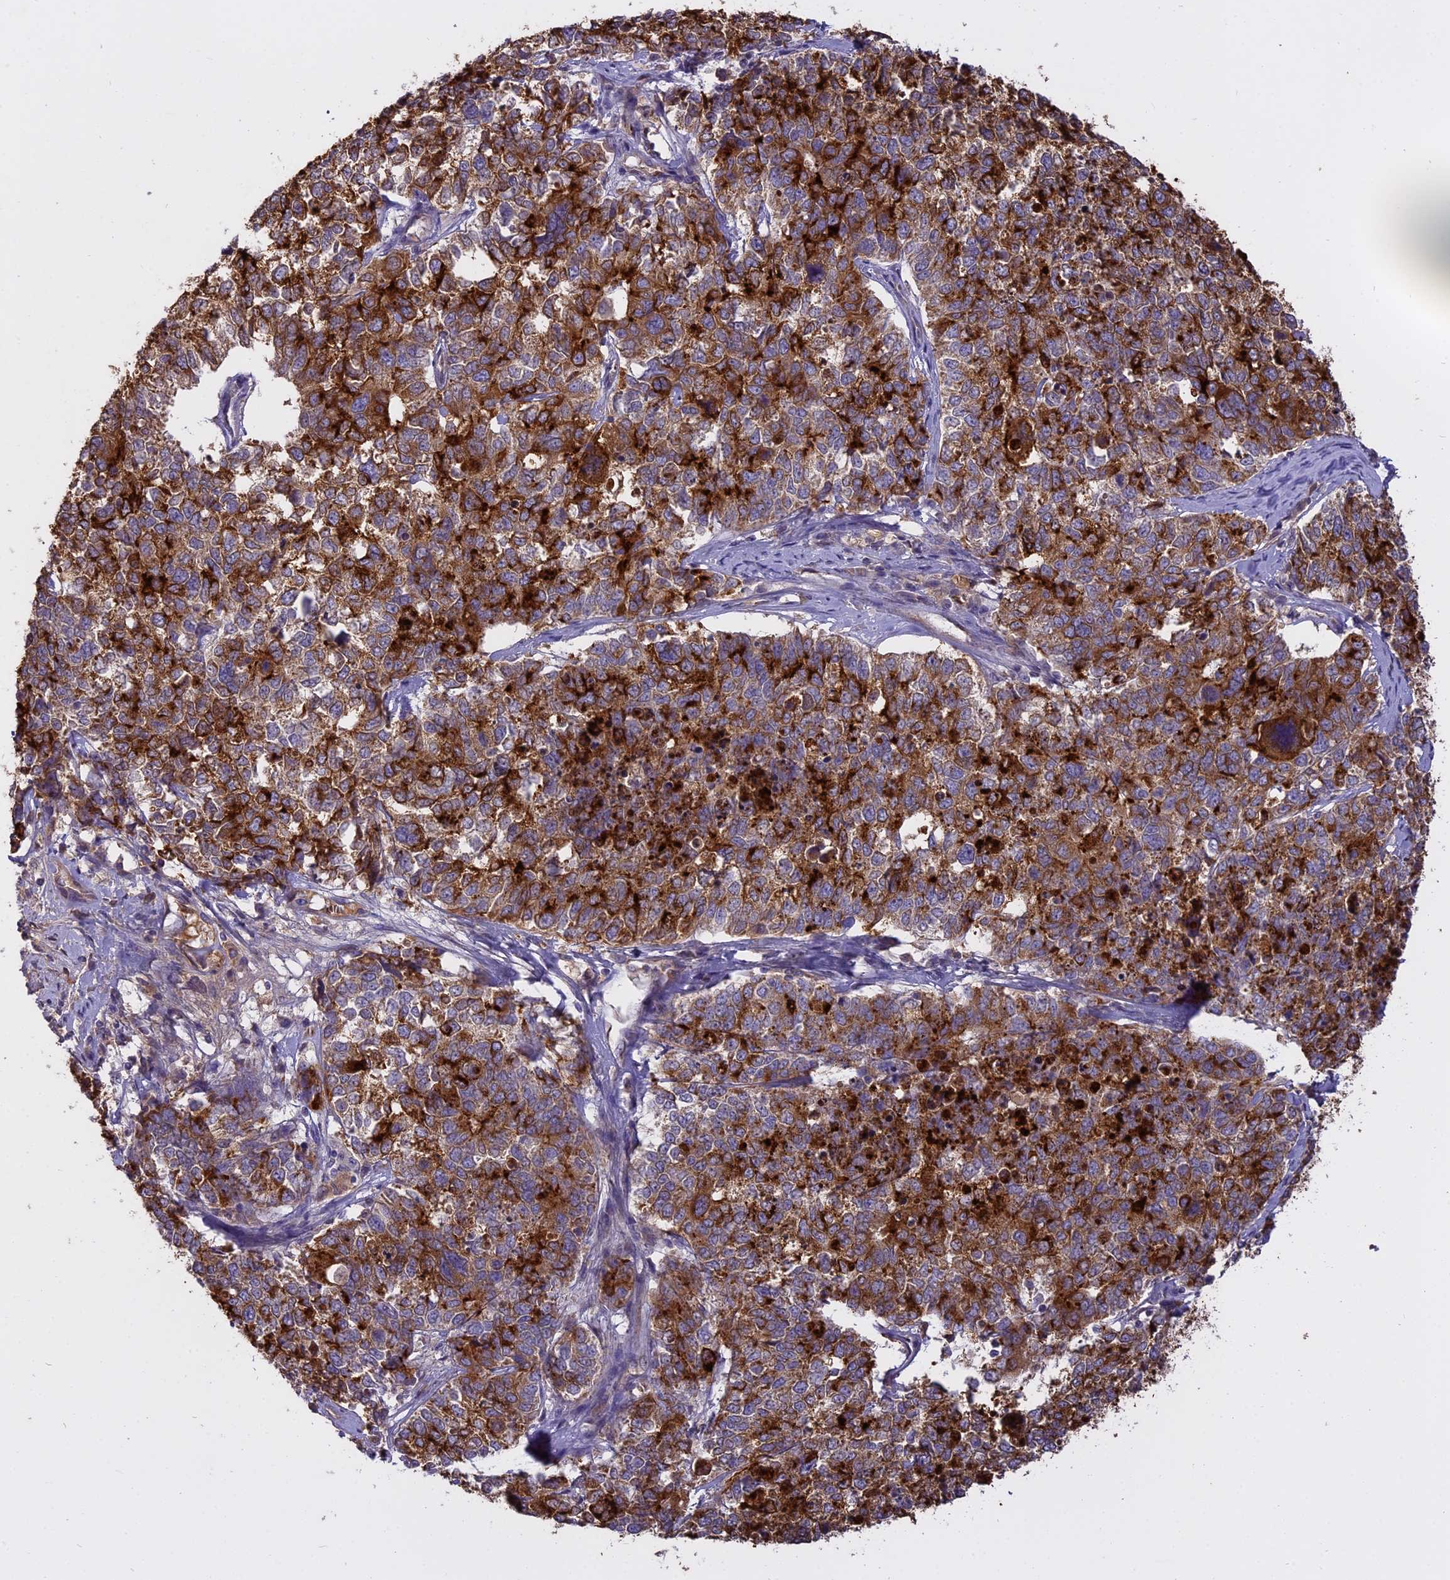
{"staining": {"intensity": "strong", "quantity": ">75%", "location": "cytoplasmic/membranous"}, "tissue": "cervical cancer", "cell_type": "Tumor cells", "image_type": "cancer", "snomed": [{"axis": "morphology", "description": "Squamous cell carcinoma, NOS"}, {"axis": "topography", "description": "Cervix"}], "caption": "Cervical cancer stained with DAB IHC exhibits high levels of strong cytoplasmic/membranous staining in approximately >75% of tumor cells. The staining is performed using DAB (3,3'-diaminobenzidine) brown chromogen to label protein expression. The nuclei are counter-stained blue using hematoxylin.", "gene": "WFDC2", "patient": {"sex": "female", "age": 63}}